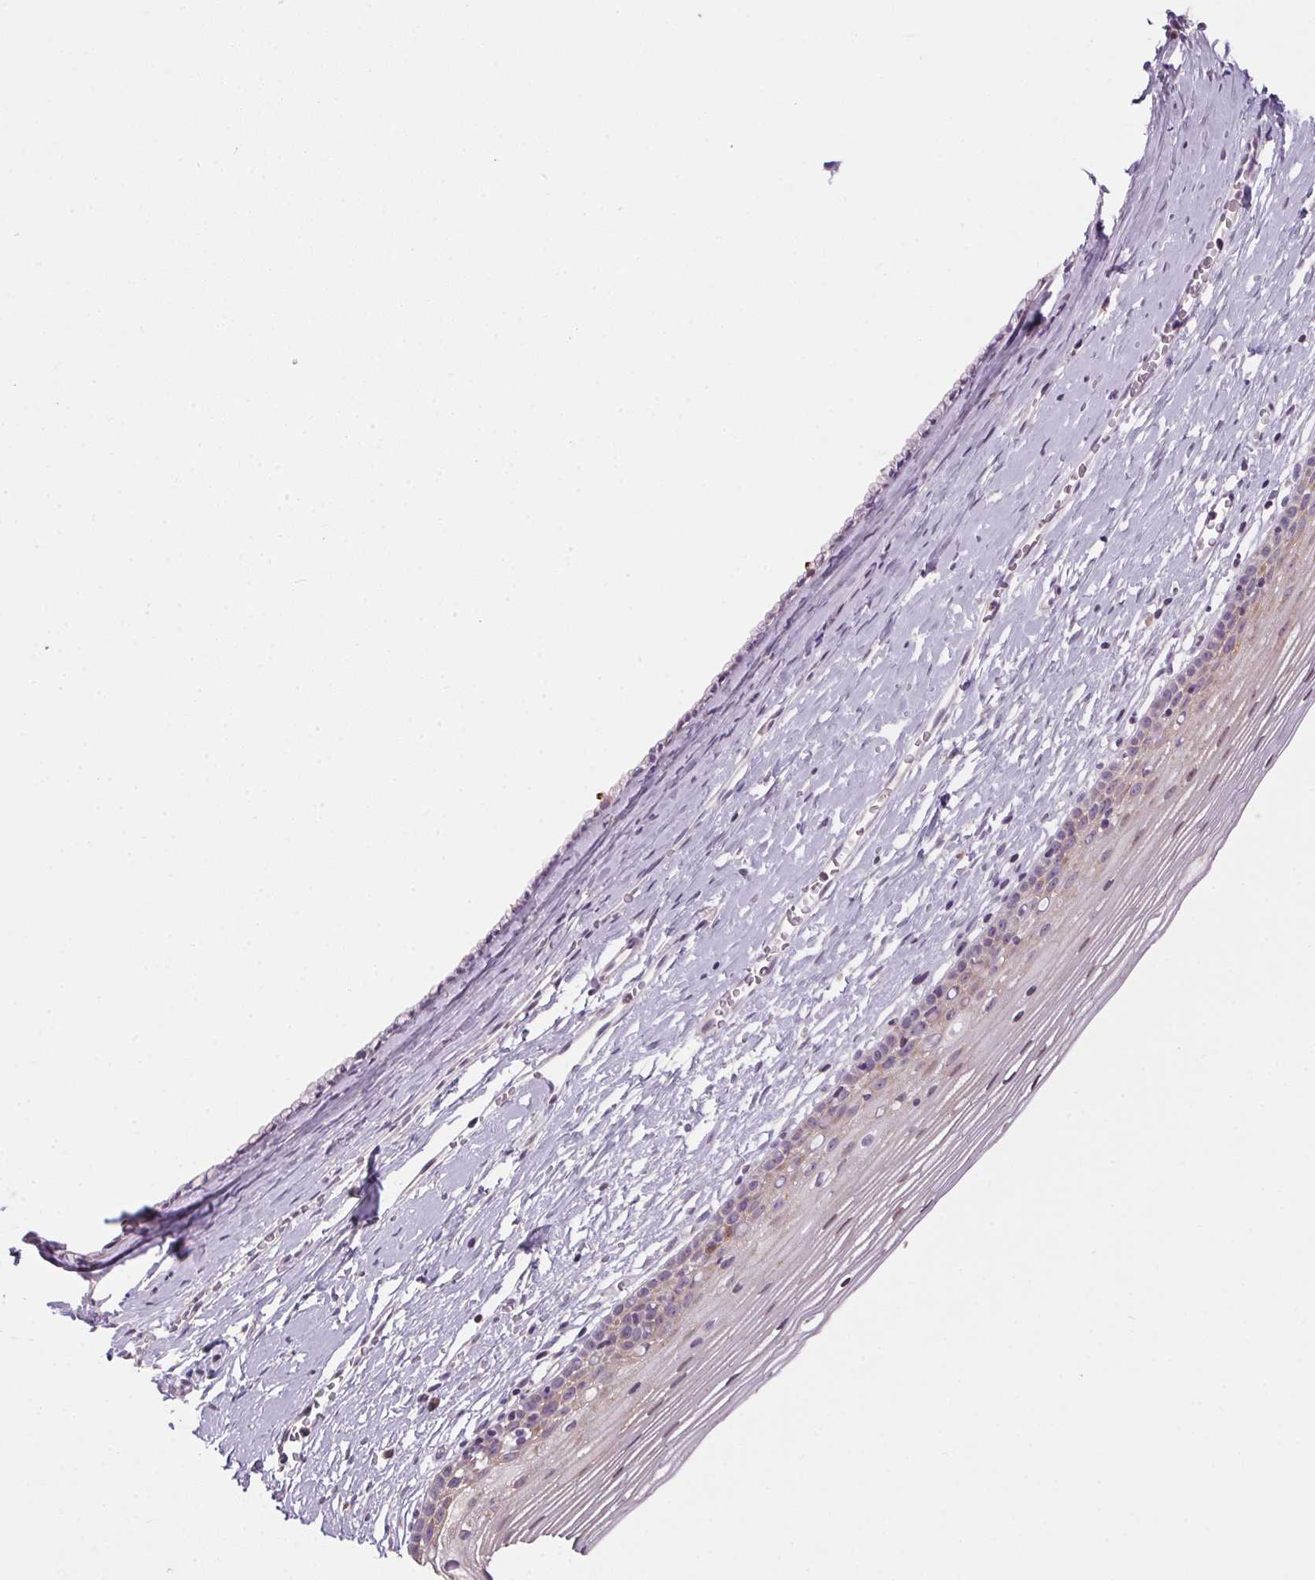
{"staining": {"intensity": "negative", "quantity": "none", "location": "none"}, "tissue": "cervix", "cell_type": "Glandular cells", "image_type": "normal", "snomed": [{"axis": "morphology", "description": "Normal tissue, NOS"}, {"axis": "topography", "description": "Cervix"}], "caption": "High power microscopy micrograph of an immunohistochemistry (IHC) image of benign cervix, revealing no significant positivity in glandular cells. (DAB (3,3'-diaminobenzidine) immunohistochemistry (IHC) with hematoxylin counter stain).", "gene": "SPACA9", "patient": {"sex": "female", "age": 40}}